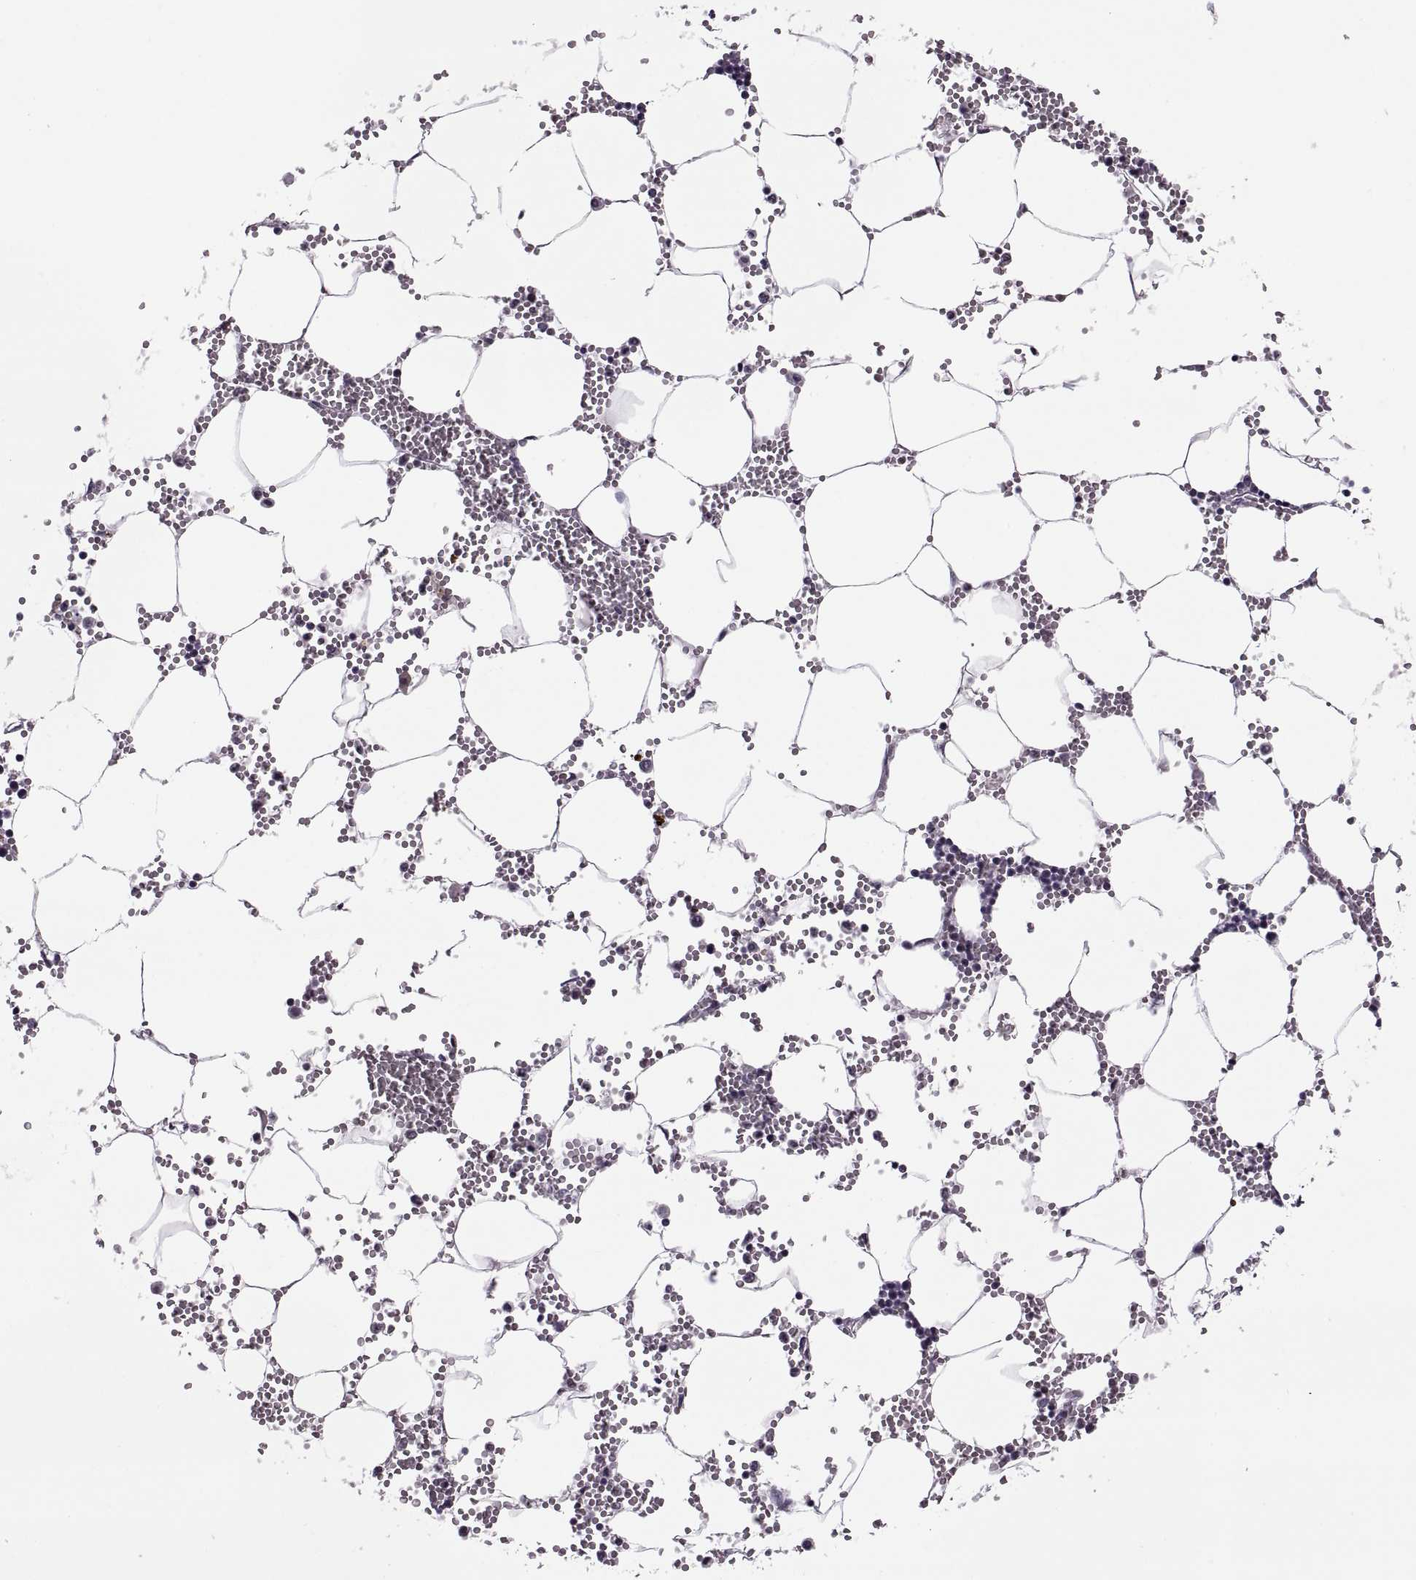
{"staining": {"intensity": "negative", "quantity": "none", "location": "none"}, "tissue": "bone marrow", "cell_type": "Hematopoietic cells", "image_type": "normal", "snomed": [{"axis": "morphology", "description": "Normal tissue, NOS"}, {"axis": "topography", "description": "Bone marrow"}], "caption": "Hematopoietic cells are negative for protein expression in benign human bone marrow. The staining is performed using DAB brown chromogen with nuclei counter-stained in using hematoxylin.", "gene": "OTP", "patient": {"sex": "male", "age": 54}}